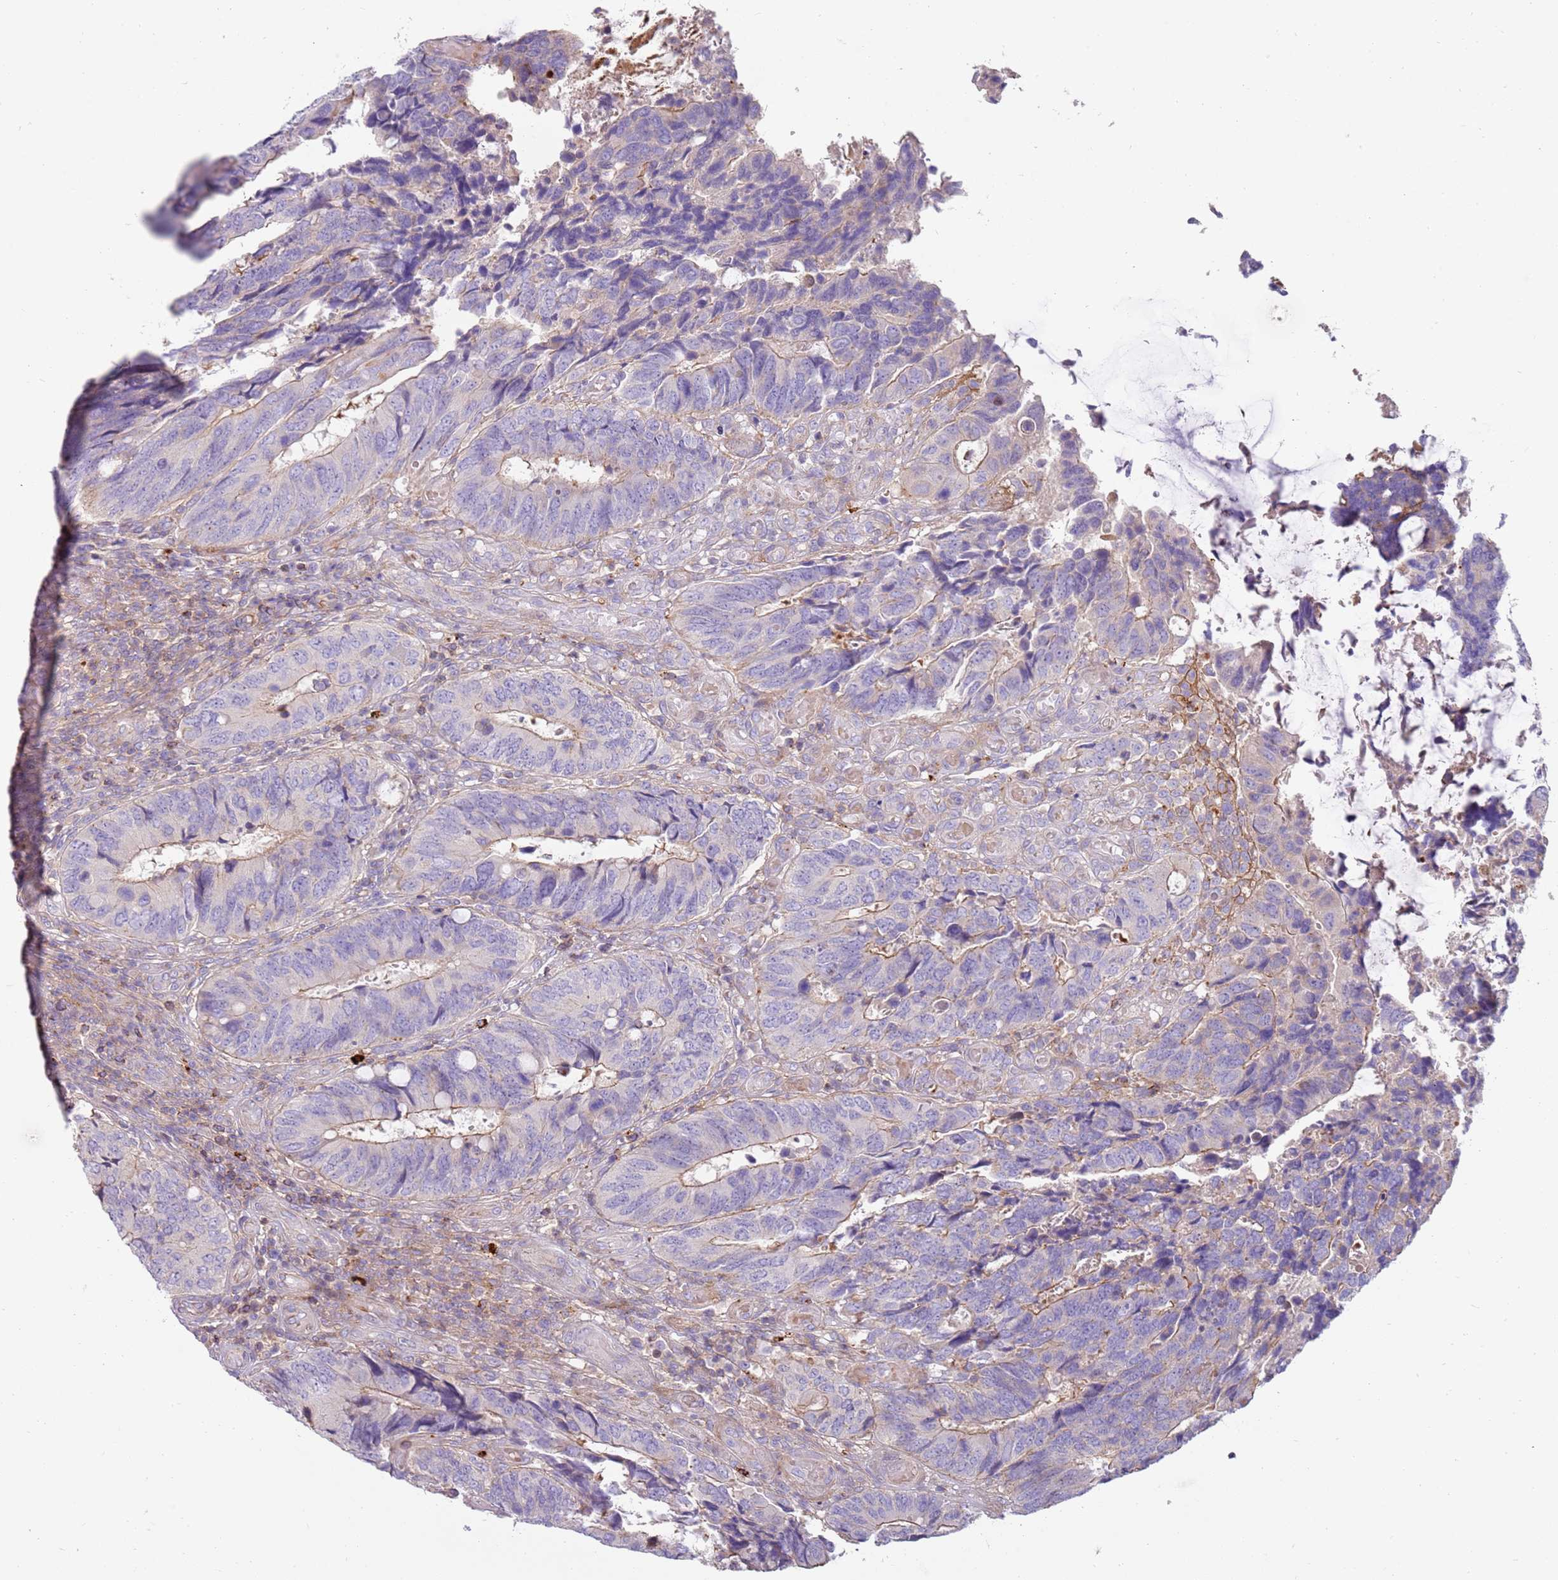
{"staining": {"intensity": "moderate", "quantity": "<25%", "location": "cytoplasmic/membranous"}, "tissue": "colorectal cancer", "cell_type": "Tumor cells", "image_type": "cancer", "snomed": [{"axis": "morphology", "description": "Adenocarcinoma, NOS"}, {"axis": "topography", "description": "Colon"}], "caption": "Moderate cytoplasmic/membranous staining for a protein is seen in approximately <25% of tumor cells of adenocarcinoma (colorectal) using immunohistochemistry (IHC).", "gene": "FPR1", "patient": {"sex": "male", "age": 87}}